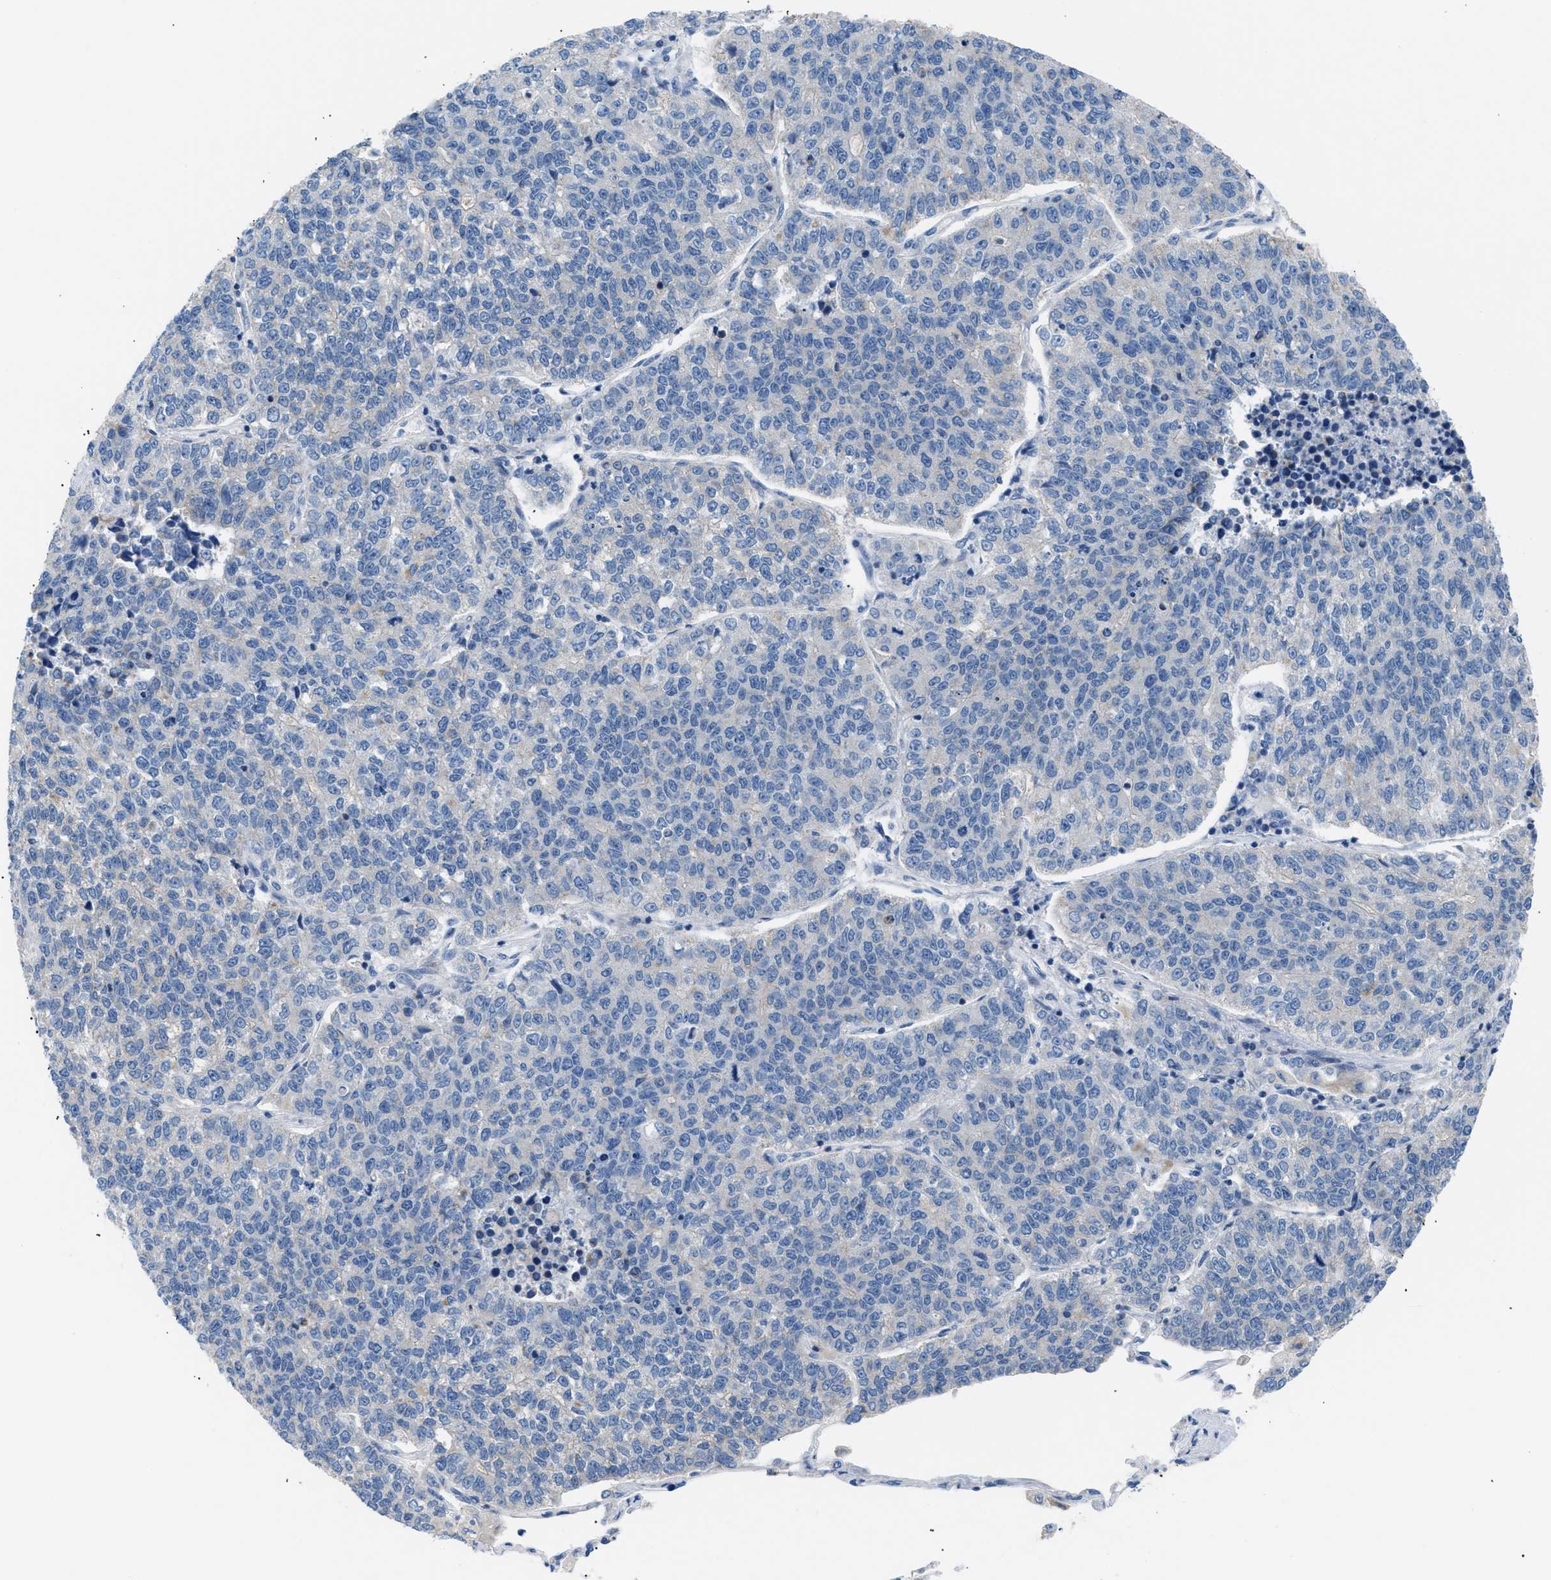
{"staining": {"intensity": "negative", "quantity": "none", "location": "none"}, "tissue": "lung cancer", "cell_type": "Tumor cells", "image_type": "cancer", "snomed": [{"axis": "morphology", "description": "Adenocarcinoma, NOS"}, {"axis": "topography", "description": "Lung"}], "caption": "This is a micrograph of immunohistochemistry staining of lung cancer (adenocarcinoma), which shows no expression in tumor cells.", "gene": "ILDR1", "patient": {"sex": "male", "age": 49}}